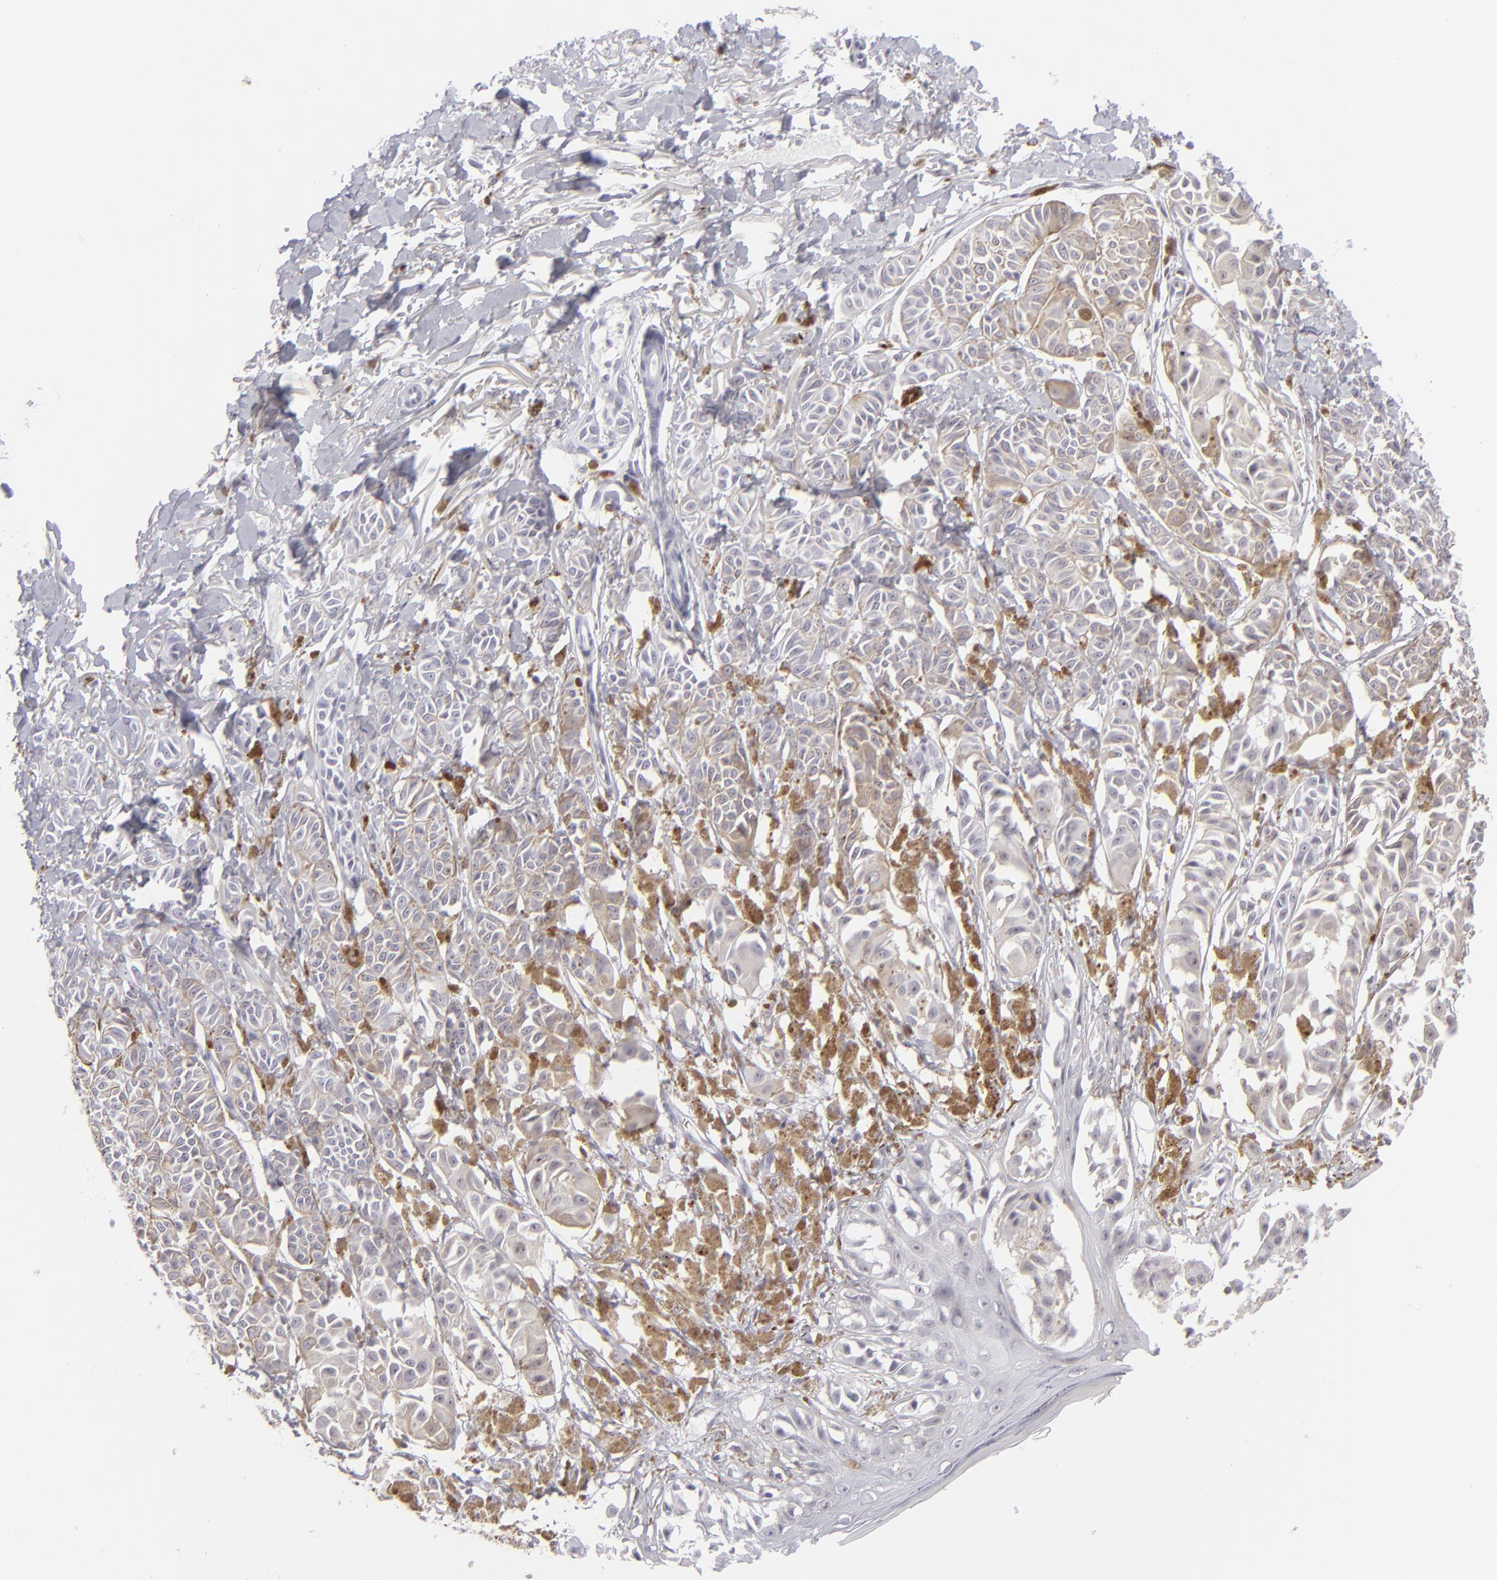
{"staining": {"intensity": "negative", "quantity": "none", "location": "none"}, "tissue": "melanoma", "cell_type": "Tumor cells", "image_type": "cancer", "snomed": [{"axis": "morphology", "description": "Malignant melanoma, NOS"}, {"axis": "topography", "description": "Skin"}], "caption": "A high-resolution micrograph shows immunohistochemistry (IHC) staining of malignant melanoma, which demonstrates no significant positivity in tumor cells.", "gene": "CD7", "patient": {"sex": "male", "age": 76}}